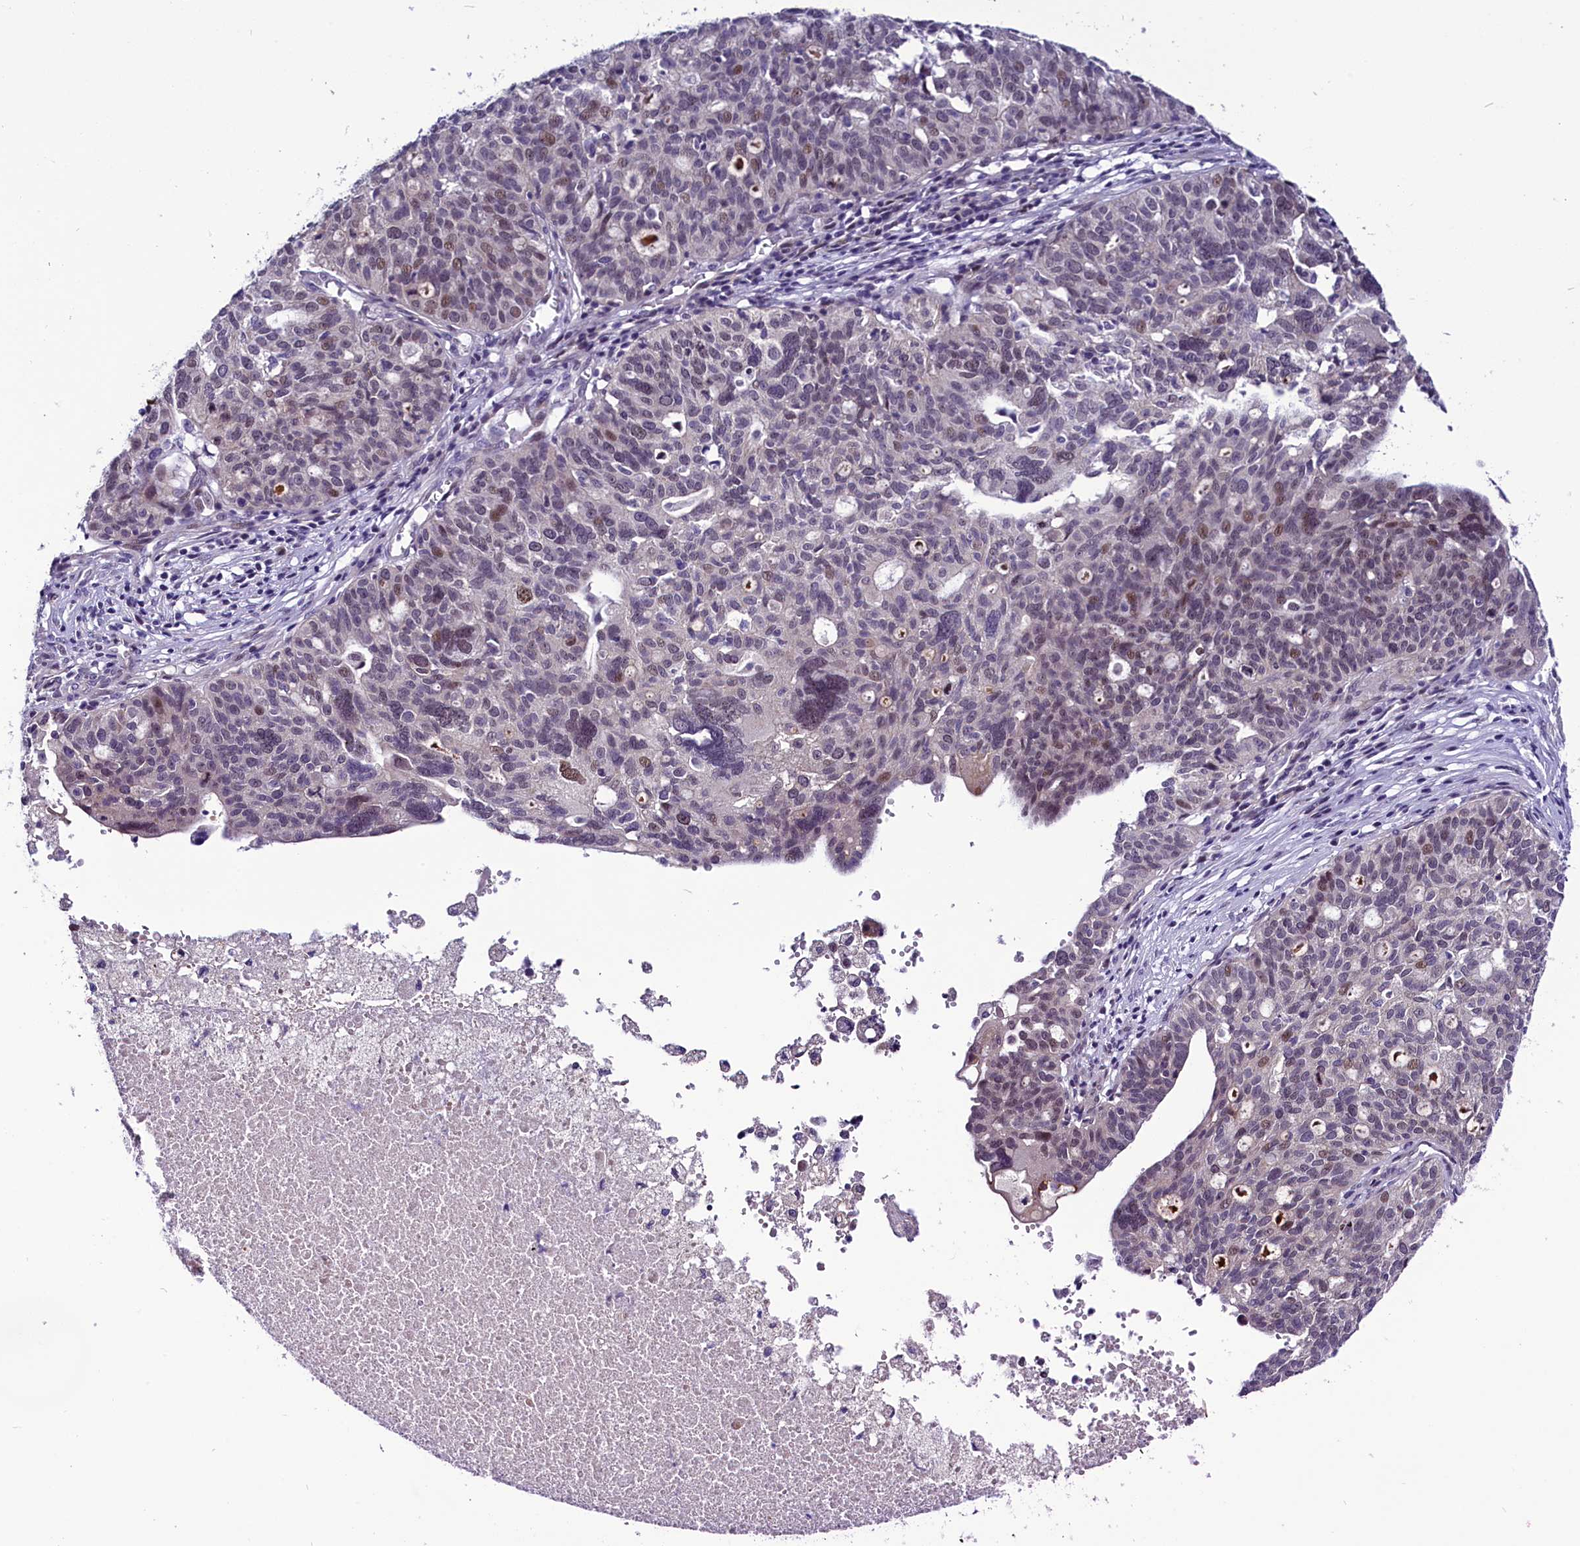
{"staining": {"intensity": "moderate", "quantity": "<25%", "location": "nuclear"}, "tissue": "ovarian cancer", "cell_type": "Tumor cells", "image_type": "cancer", "snomed": [{"axis": "morphology", "description": "Cystadenocarcinoma, serous, NOS"}, {"axis": "topography", "description": "Ovary"}], "caption": "Protein staining of ovarian serous cystadenocarcinoma tissue demonstrates moderate nuclear positivity in about <25% of tumor cells.", "gene": "CCDC106", "patient": {"sex": "female", "age": 59}}